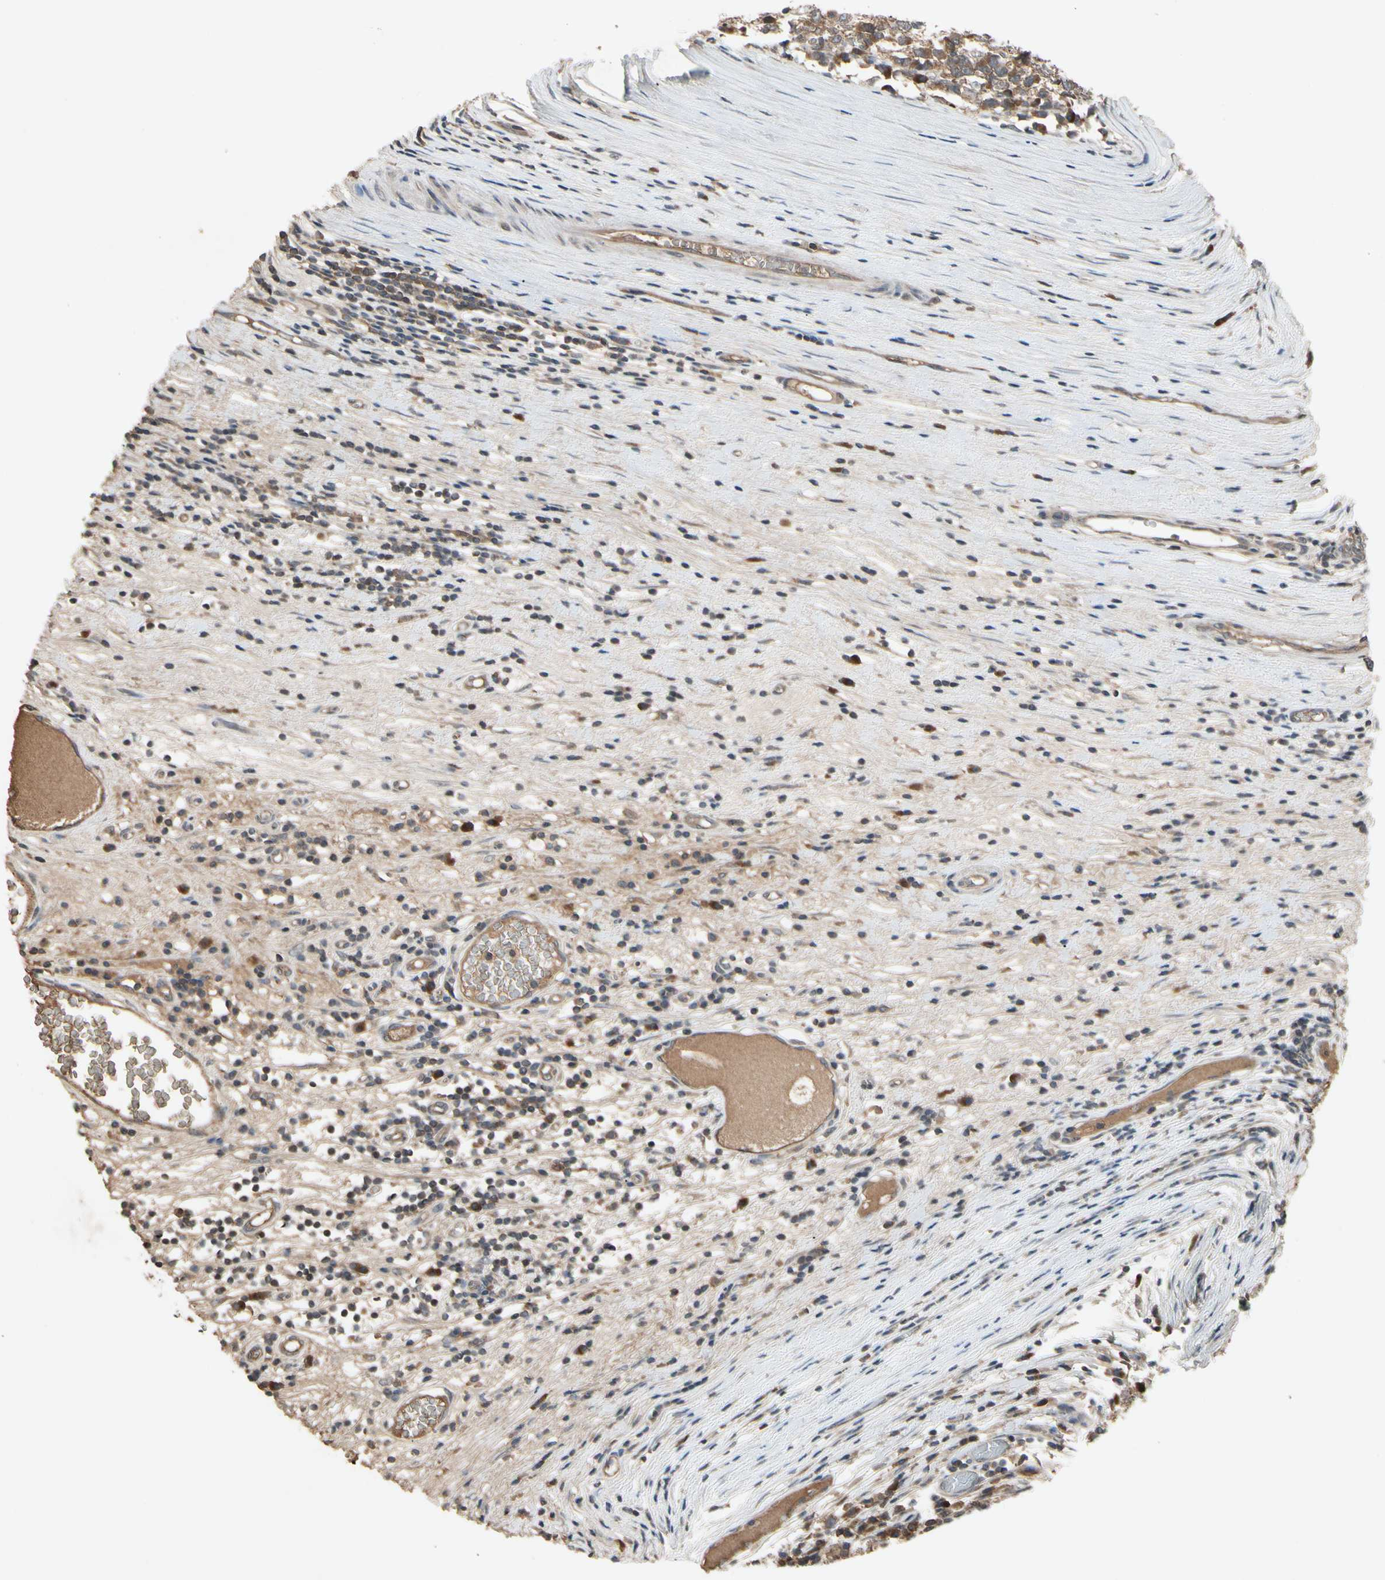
{"staining": {"intensity": "moderate", "quantity": ">75%", "location": "cytoplasmic/membranous"}, "tissue": "testis cancer", "cell_type": "Tumor cells", "image_type": "cancer", "snomed": [{"axis": "morphology", "description": "Seminoma, NOS"}, {"axis": "topography", "description": "Testis"}], "caption": "Immunohistochemistry of testis seminoma displays medium levels of moderate cytoplasmic/membranous expression in approximately >75% of tumor cells.", "gene": "NSF", "patient": {"sex": "male", "age": 65}}